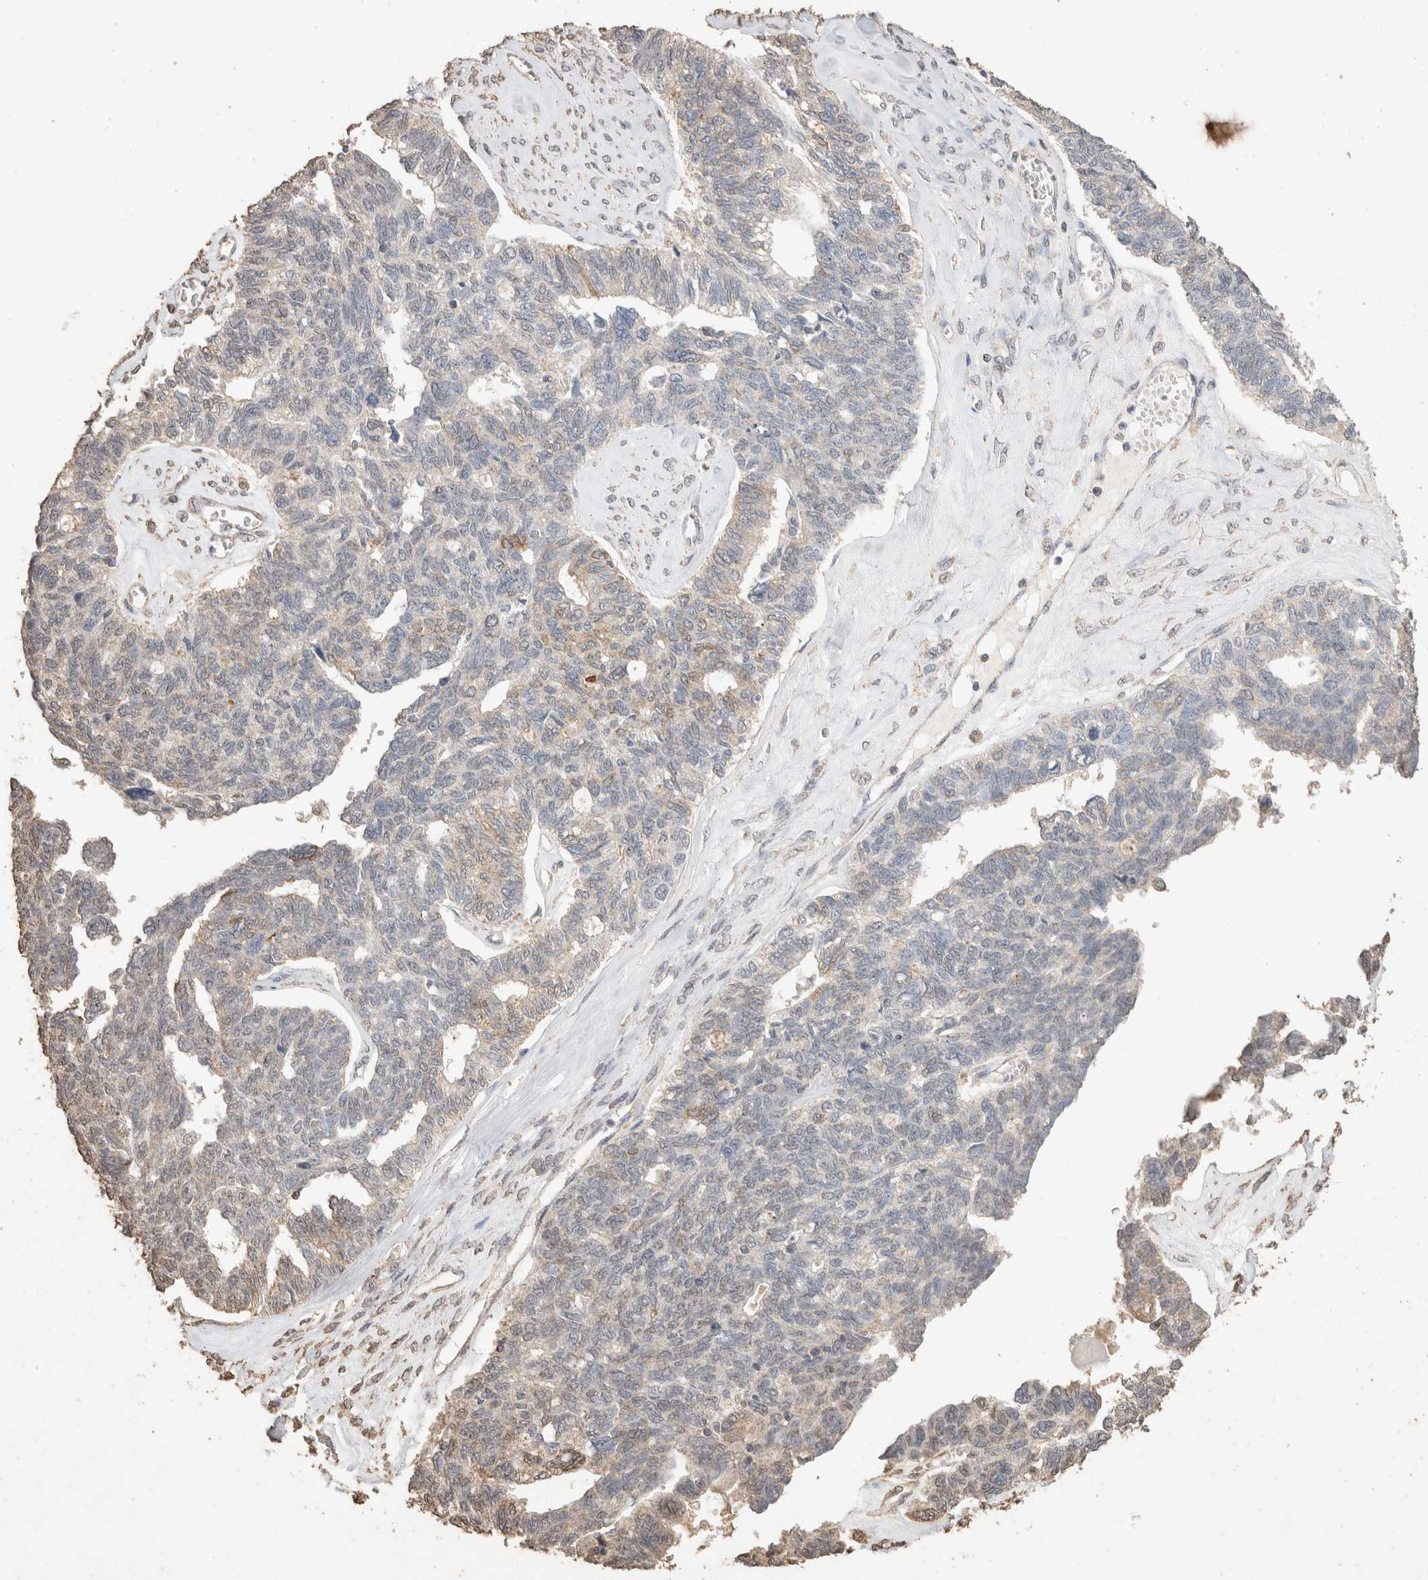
{"staining": {"intensity": "negative", "quantity": "none", "location": "none"}, "tissue": "ovarian cancer", "cell_type": "Tumor cells", "image_type": "cancer", "snomed": [{"axis": "morphology", "description": "Cystadenocarcinoma, serous, NOS"}, {"axis": "topography", "description": "Ovary"}], "caption": "IHC of human ovarian serous cystadenocarcinoma reveals no staining in tumor cells. (Stains: DAB (3,3'-diaminobenzidine) IHC with hematoxylin counter stain, Microscopy: brightfield microscopy at high magnification).", "gene": "CX3CL1", "patient": {"sex": "female", "age": 79}}